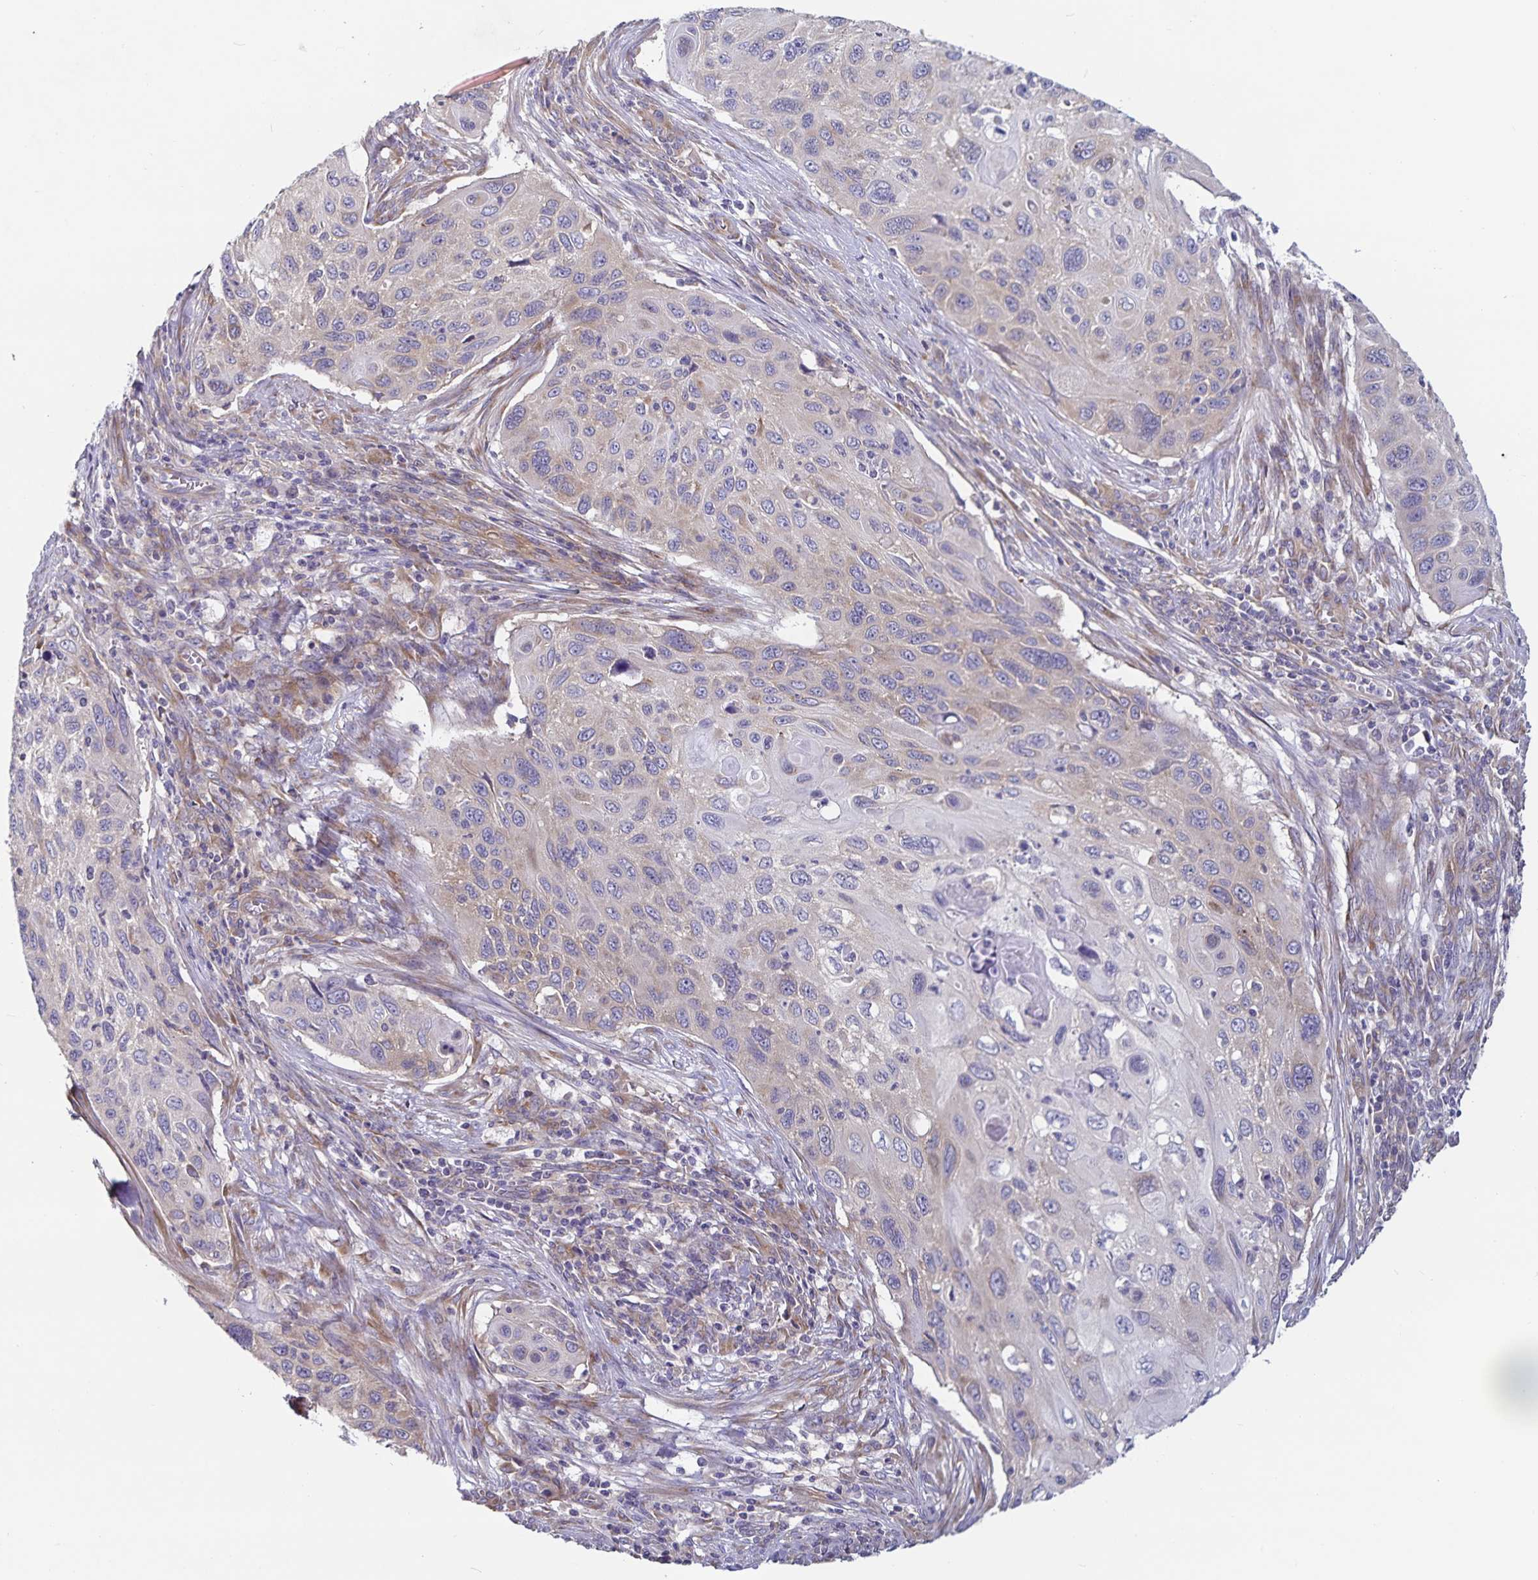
{"staining": {"intensity": "weak", "quantity": "25%-75%", "location": "cytoplasmic/membranous"}, "tissue": "cervical cancer", "cell_type": "Tumor cells", "image_type": "cancer", "snomed": [{"axis": "morphology", "description": "Squamous cell carcinoma, NOS"}, {"axis": "topography", "description": "Cervix"}], "caption": "Immunohistochemical staining of cervical cancer (squamous cell carcinoma) demonstrates low levels of weak cytoplasmic/membranous protein expression in about 25%-75% of tumor cells. (IHC, brightfield microscopy, high magnification).", "gene": "FAM120A", "patient": {"sex": "female", "age": 70}}